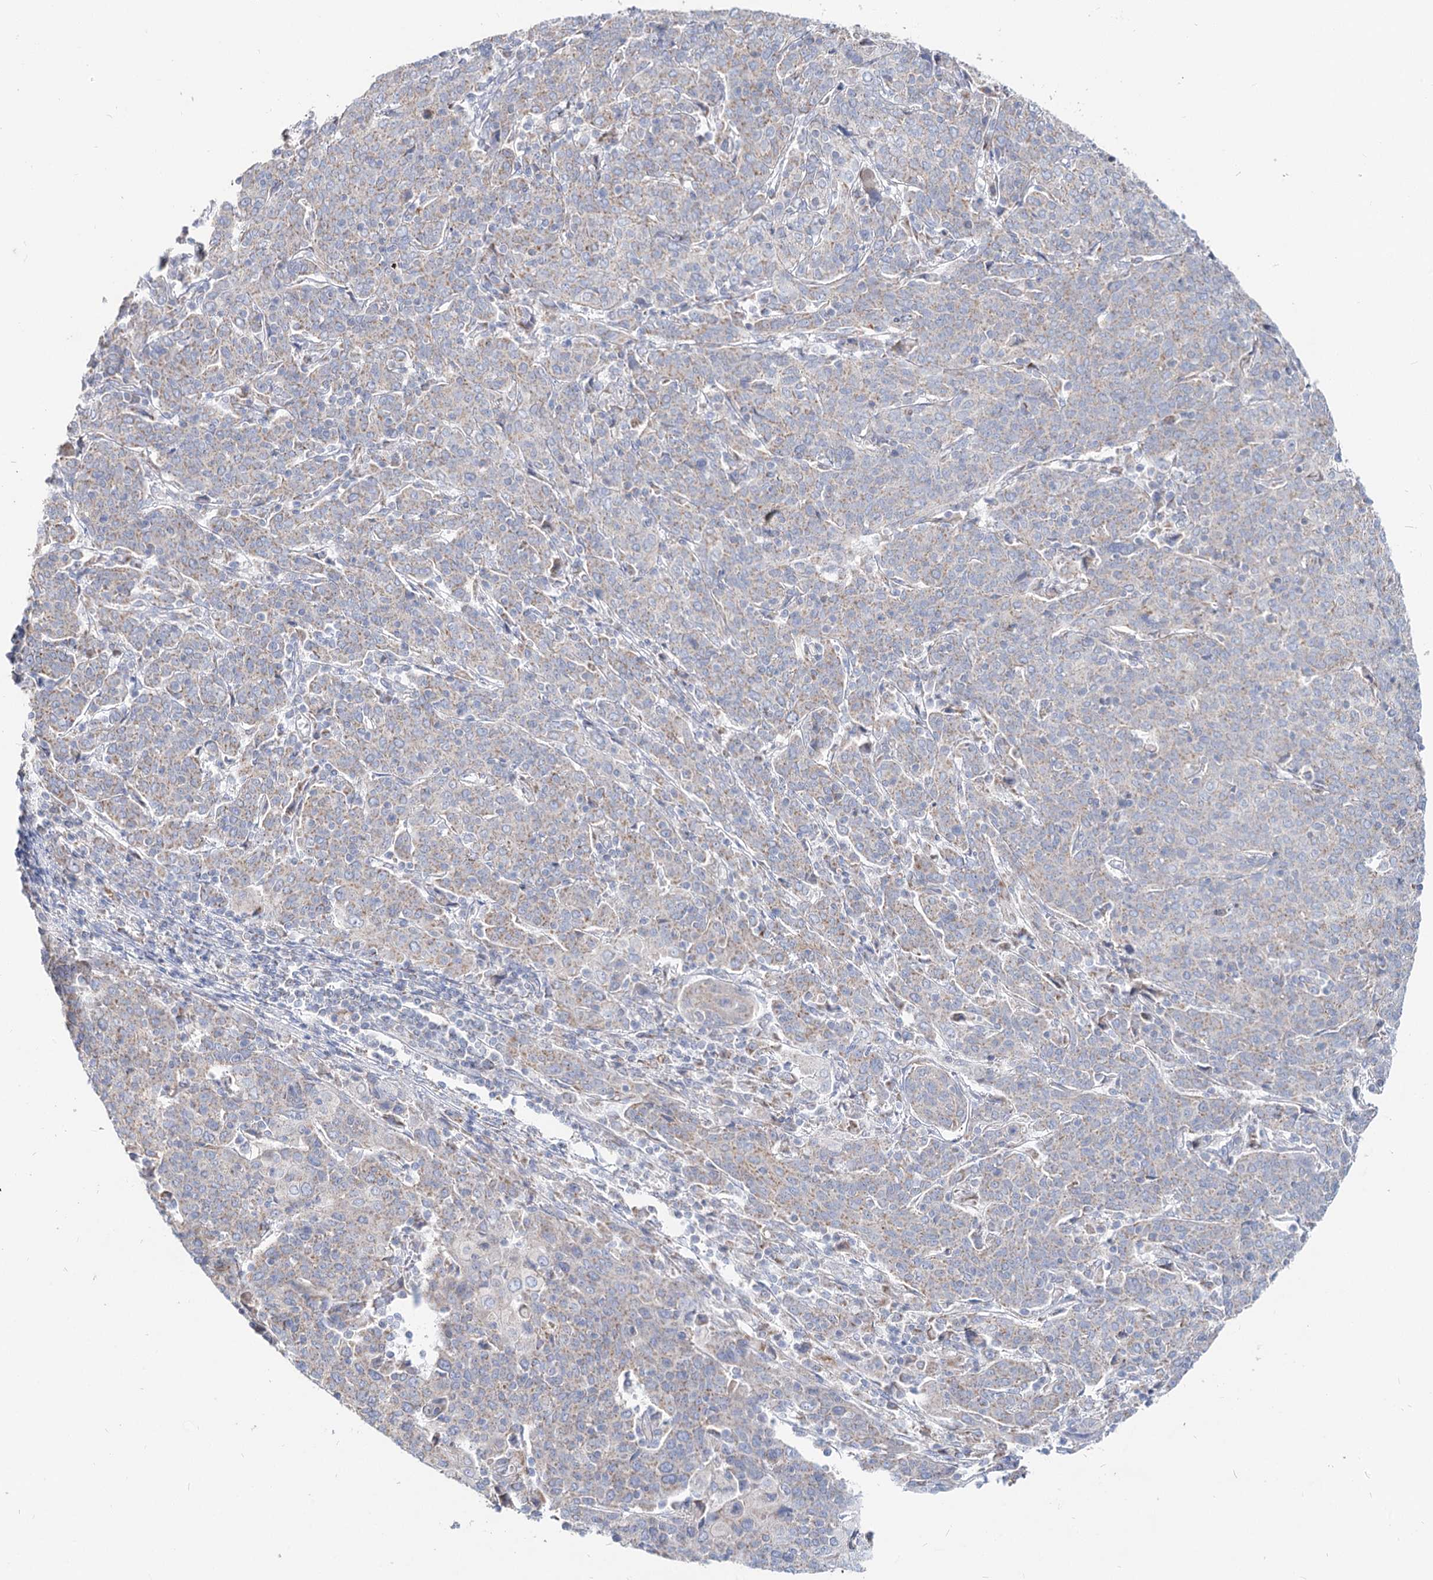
{"staining": {"intensity": "negative", "quantity": "none", "location": "none"}, "tissue": "cervical cancer", "cell_type": "Tumor cells", "image_type": "cancer", "snomed": [{"axis": "morphology", "description": "Squamous cell carcinoma, NOS"}, {"axis": "topography", "description": "Cervix"}], "caption": "Photomicrograph shows no protein expression in tumor cells of cervical cancer (squamous cell carcinoma) tissue.", "gene": "MCCC2", "patient": {"sex": "female", "age": 67}}